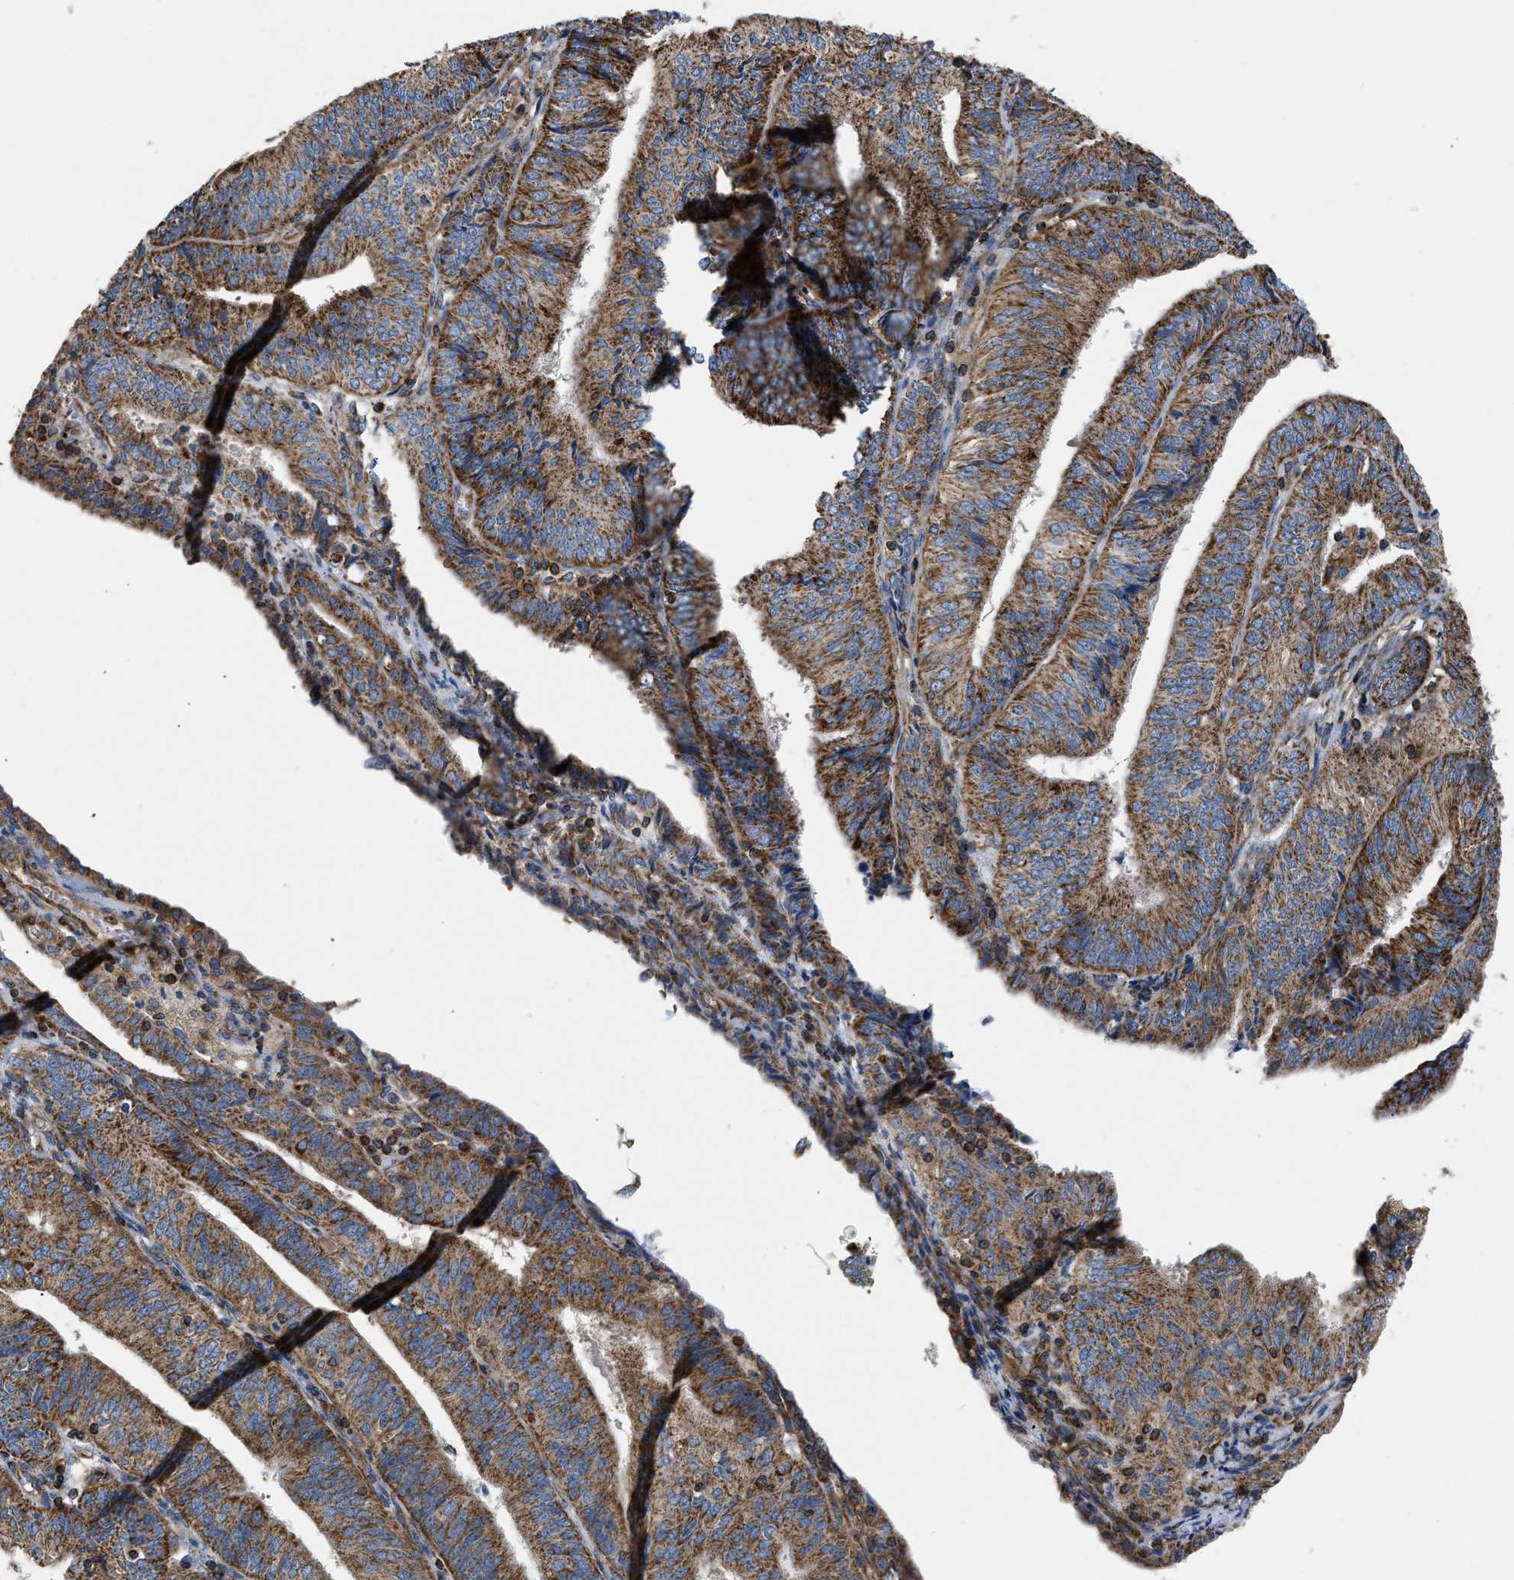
{"staining": {"intensity": "strong", "quantity": ">75%", "location": "cytoplasmic/membranous"}, "tissue": "endometrial cancer", "cell_type": "Tumor cells", "image_type": "cancer", "snomed": [{"axis": "morphology", "description": "Adenocarcinoma, NOS"}, {"axis": "topography", "description": "Endometrium"}], "caption": "The photomicrograph demonstrates immunohistochemical staining of adenocarcinoma (endometrial). There is strong cytoplasmic/membranous positivity is appreciated in approximately >75% of tumor cells. Using DAB (3,3'-diaminobenzidine) (brown) and hematoxylin (blue) stains, captured at high magnification using brightfield microscopy.", "gene": "OPTN", "patient": {"sex": "female", "age": 58}}